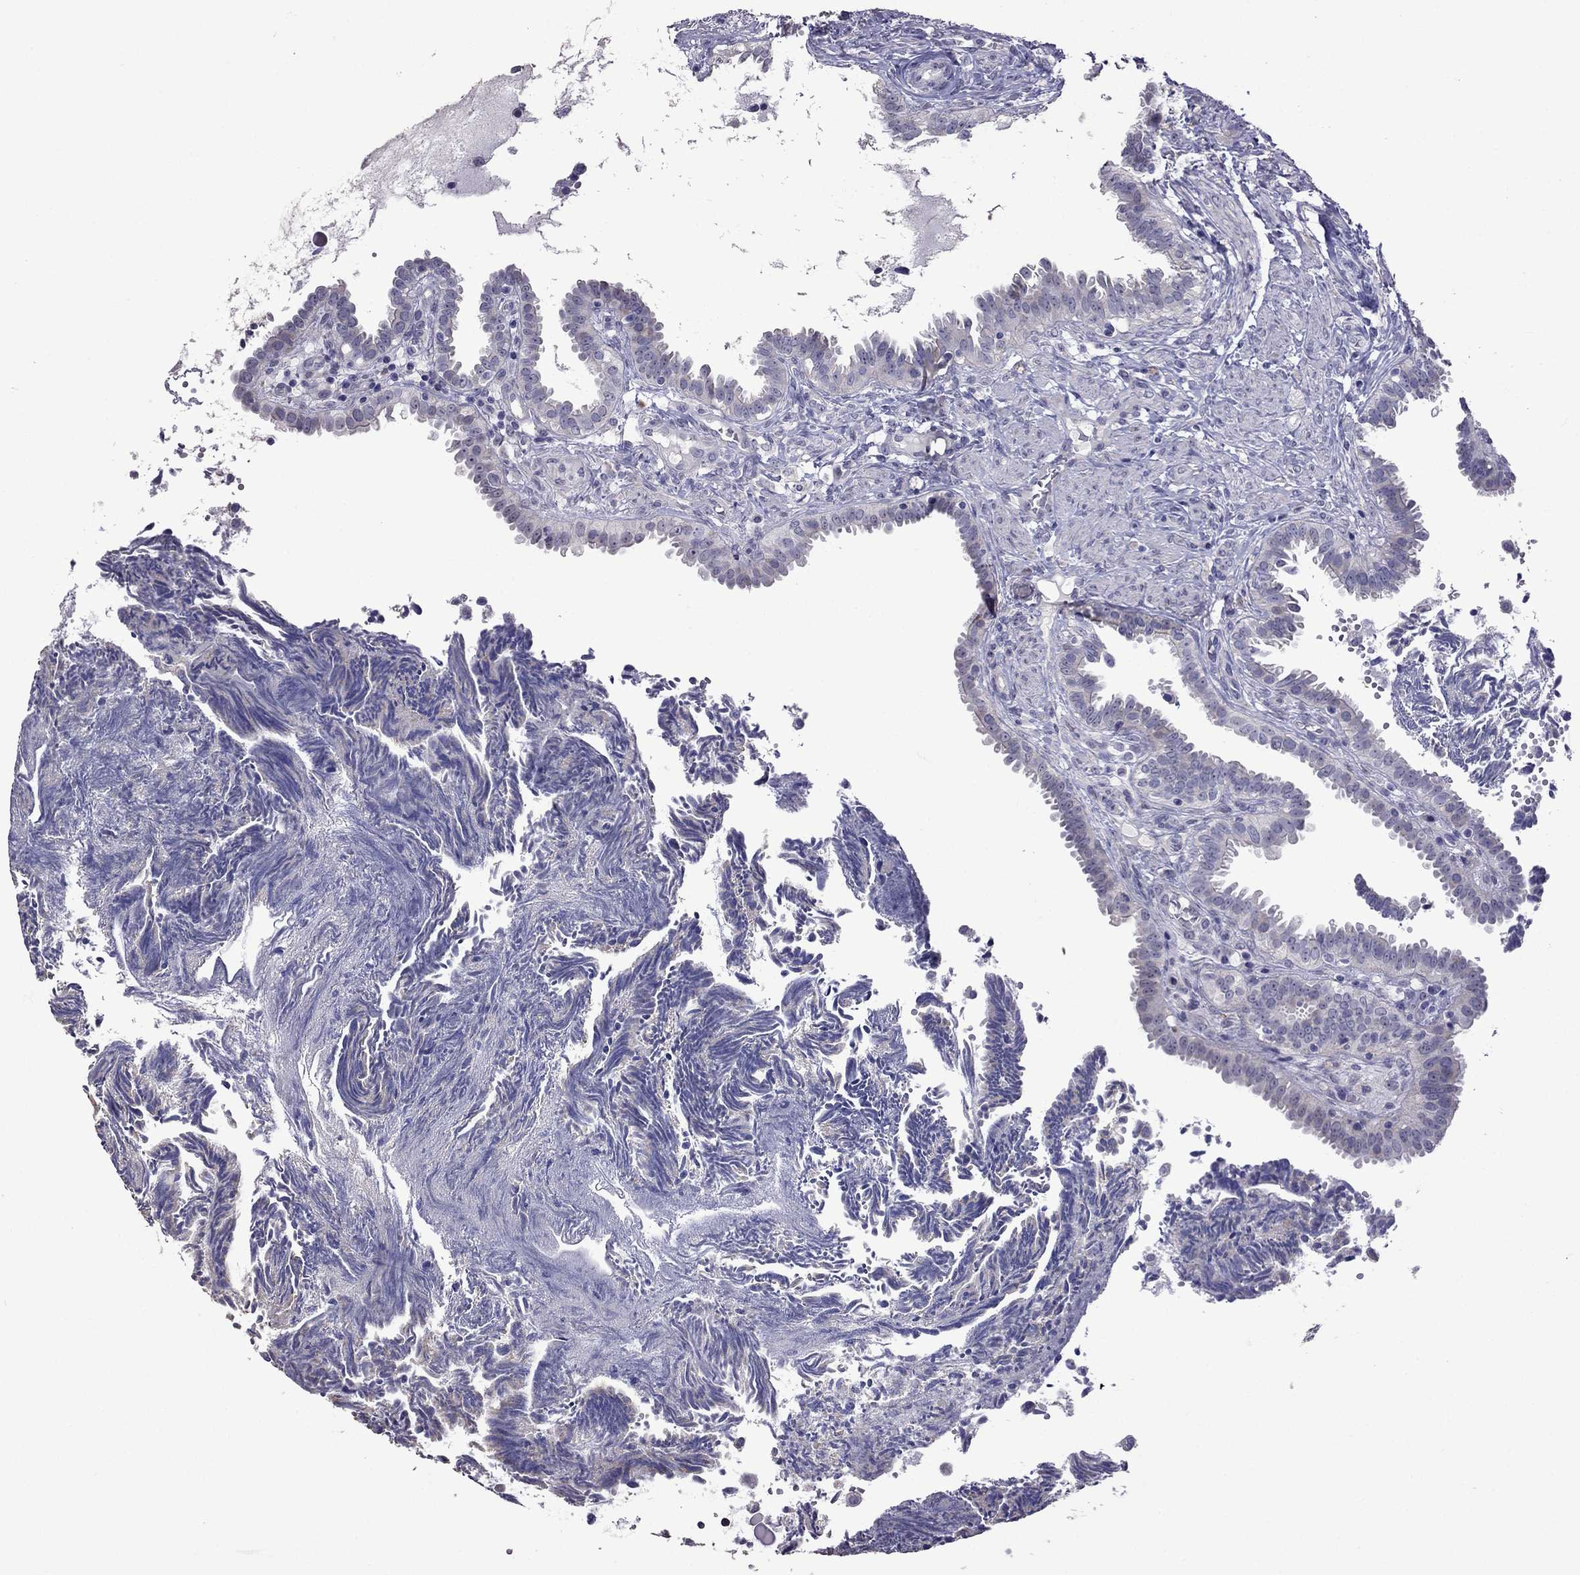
{"staining": {"intensity": "negative", "quantity": "none", "location": "none"}, "tissue": "fallopian tube", "cell_type": "Glandular cells", "image_type": "normal", "snomed": [{"axis": "morphology", "description": "Normal tissue, NOS"}, {"axis": "topography", "description": "Fallopian tube"}], "caption": "An IHC micrograph of normal fallopian tube is shown. There is no staining in glandular cells of fallopian tube.", "gene": "AK5", "patient": {"sex": "female", "age": 39}}